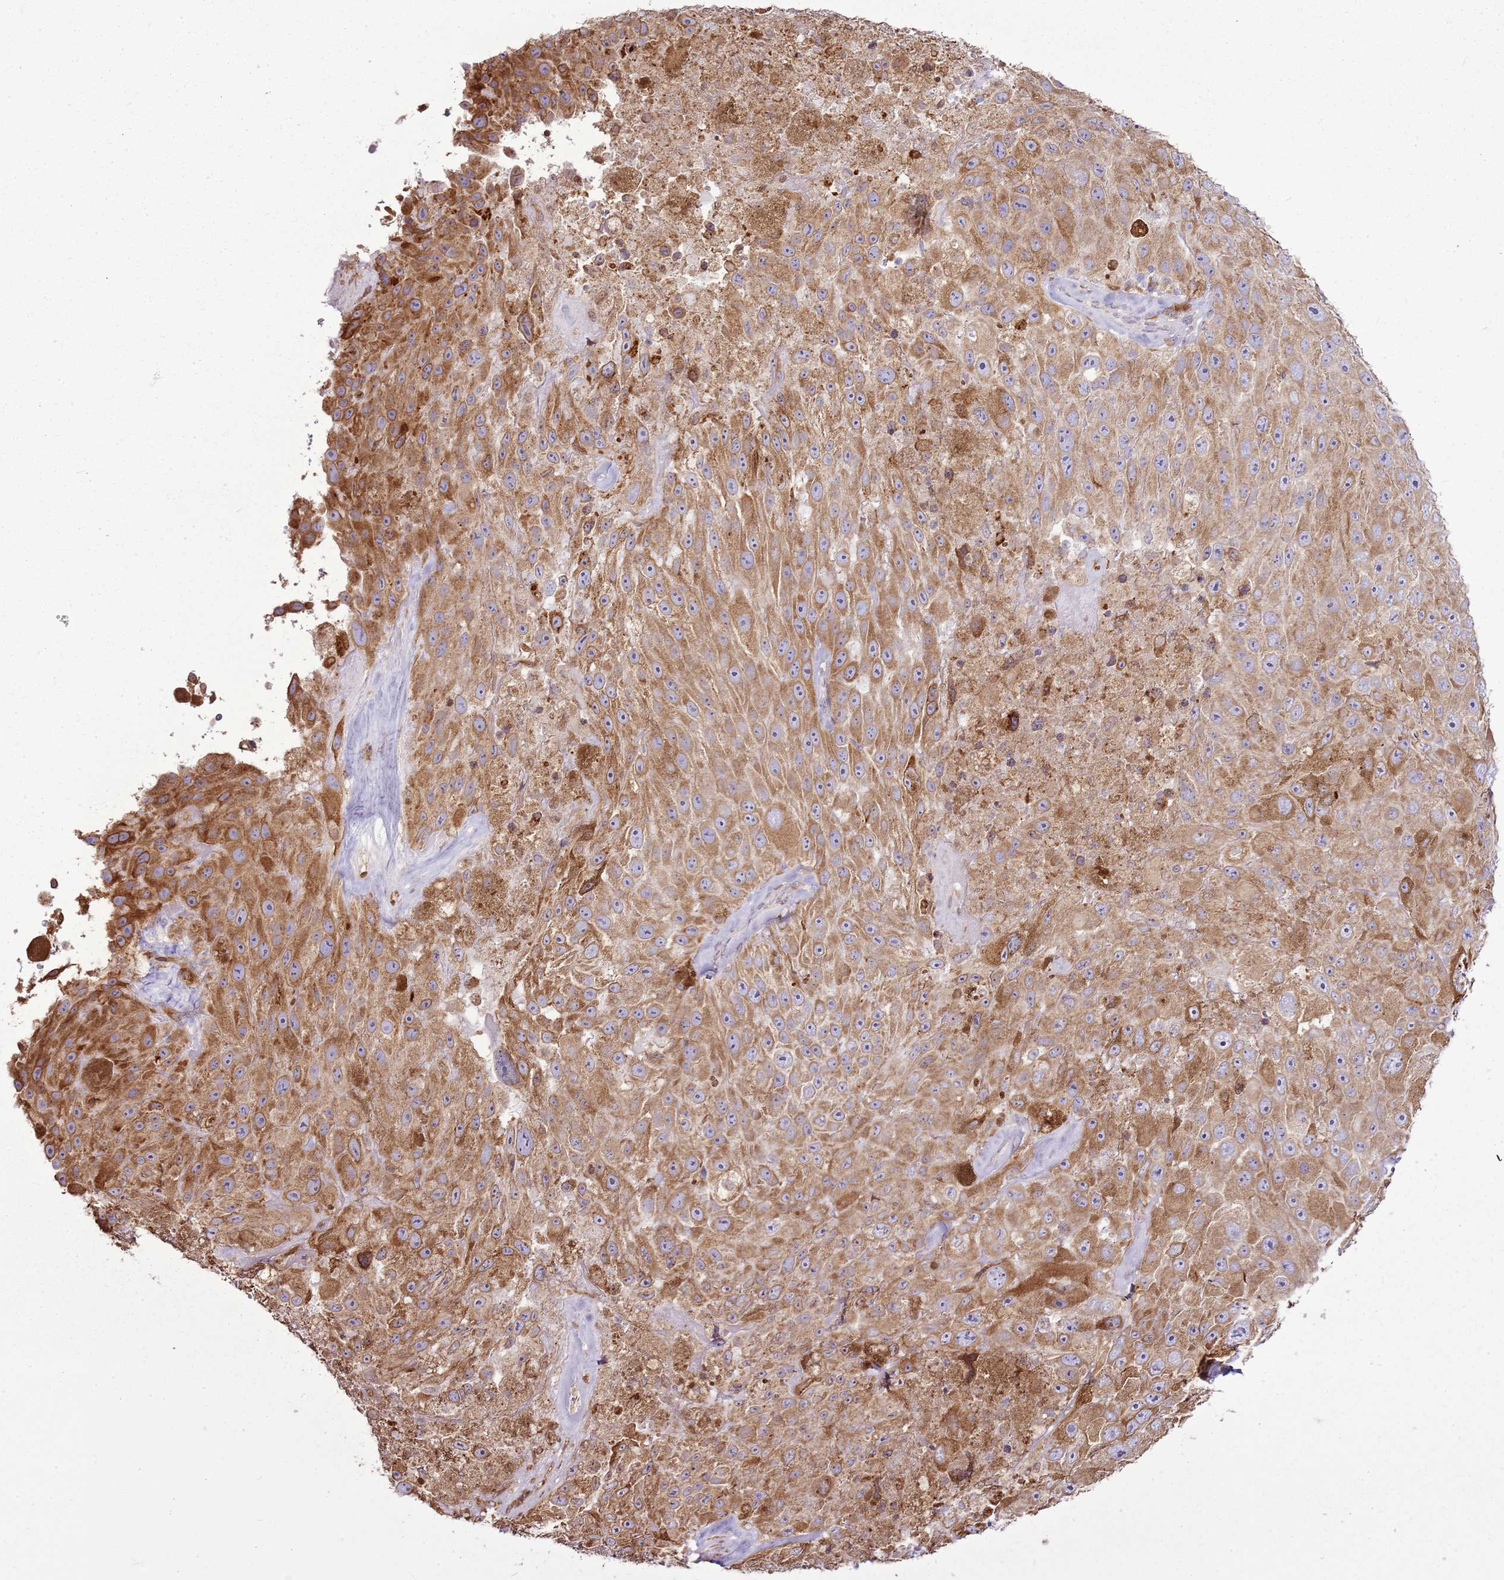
{"staining": {"intensity": "moderate", "quantity": ">75%", "location": "cytoplasmic/membranous"}, "tissue": "melanoma", "cell_type": "Tumor cells", "image_type": "cancer", "snomed": [{"axis": "morphology", "description": "Malignant melanoma, Metastatic site"}, {"axis": "topography", "description": "Lymph node"}], "caption": "Malignant melanoma (metastatic site) stained for a protein (brown) exhibits moderate cytoplasmic/membranous positive positivity in approximately >75% of tumor cells.", "gene": "TMED10", "patient": {"sex": "male", "age": 62}}